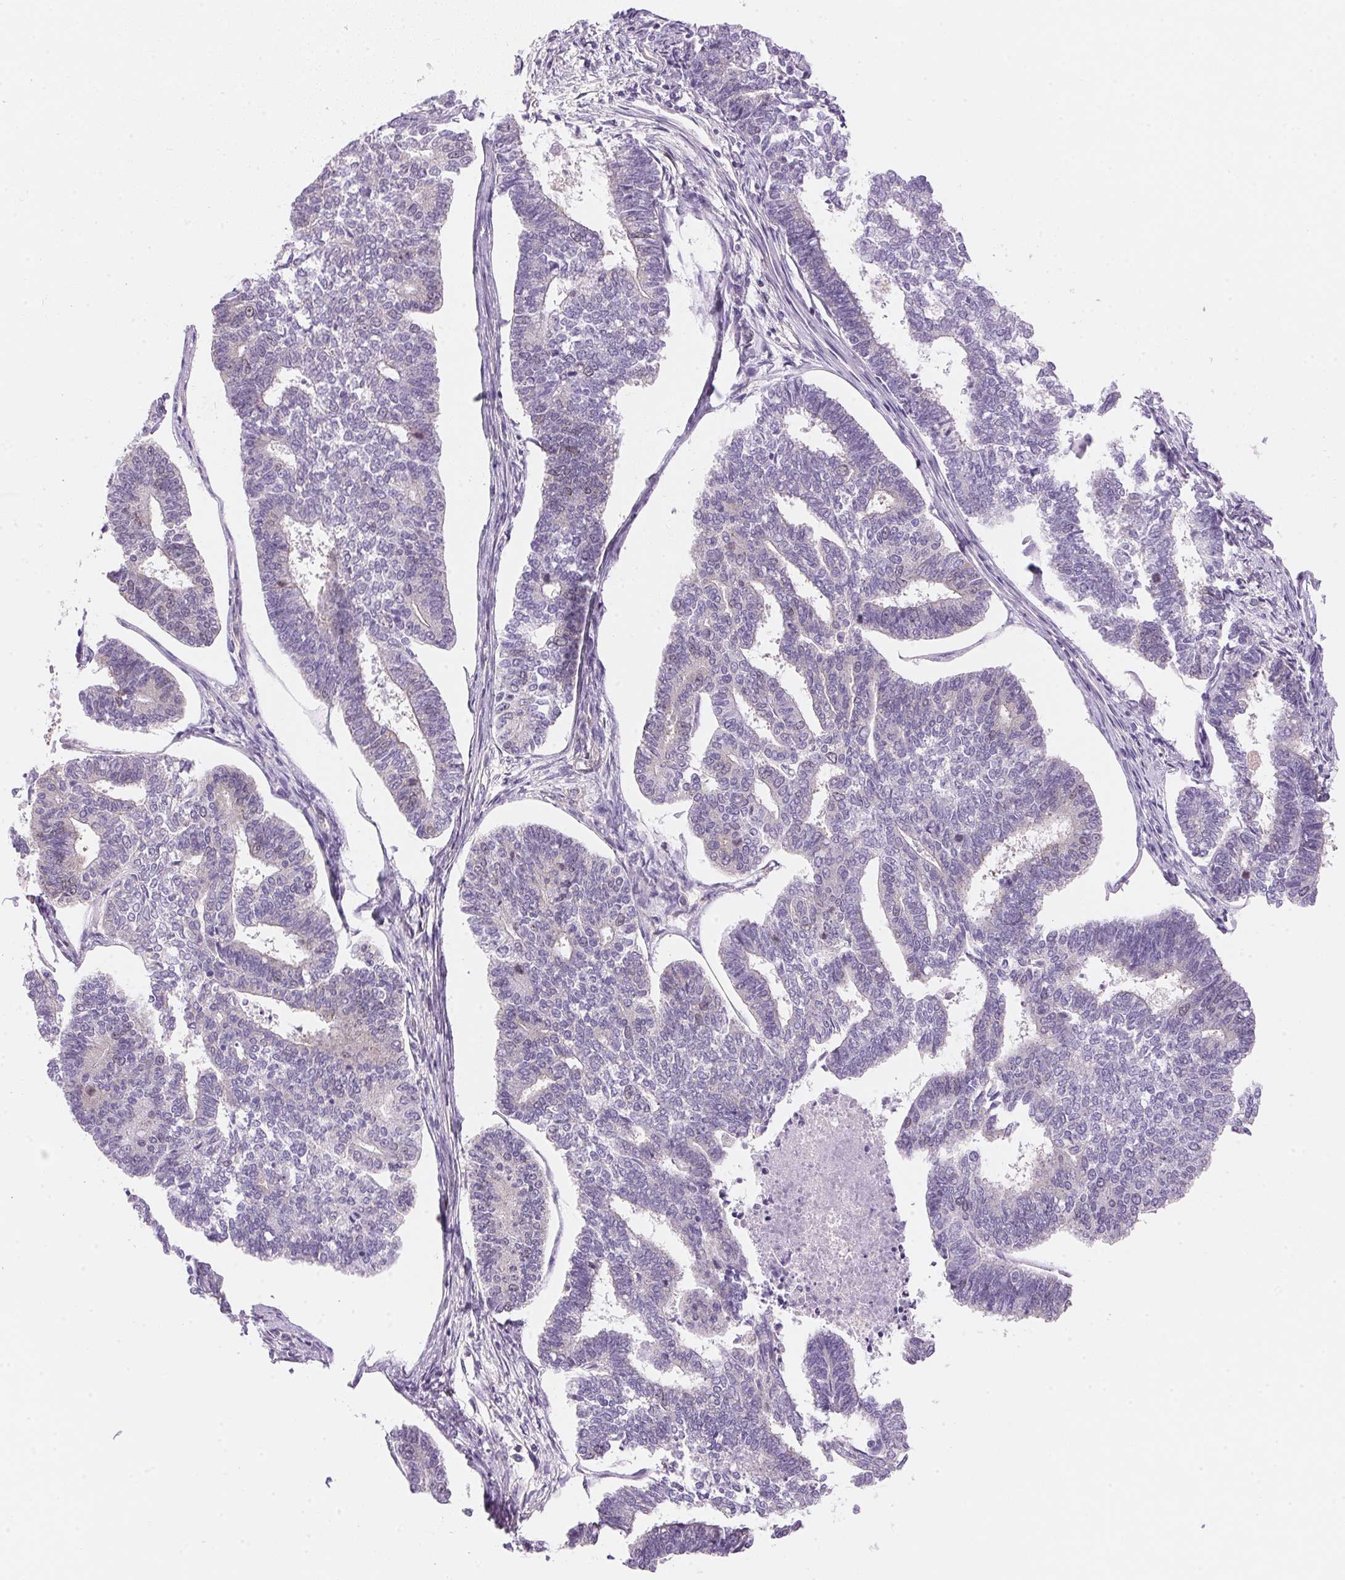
{"staining": {"intensity": "negative", "quantity": "none", "location": "none"}, "tissue": "endometrial cancer", "cell_type": "Tumor cells", "image_type": "cancer", "snomed": [{"axis": "morphology", "description": "Adenocarcinoma, NOS"}, {"axis": "topography", "description": "Endometrium"}], "caption": "A high-resolution micrograph shows IHC staining of endometrial cancer (adenocarcinoma), which exhibits no significant positivity in tumor cells.", "gene": "SMTN", "patient": {"sex": "female", "age": 70}}